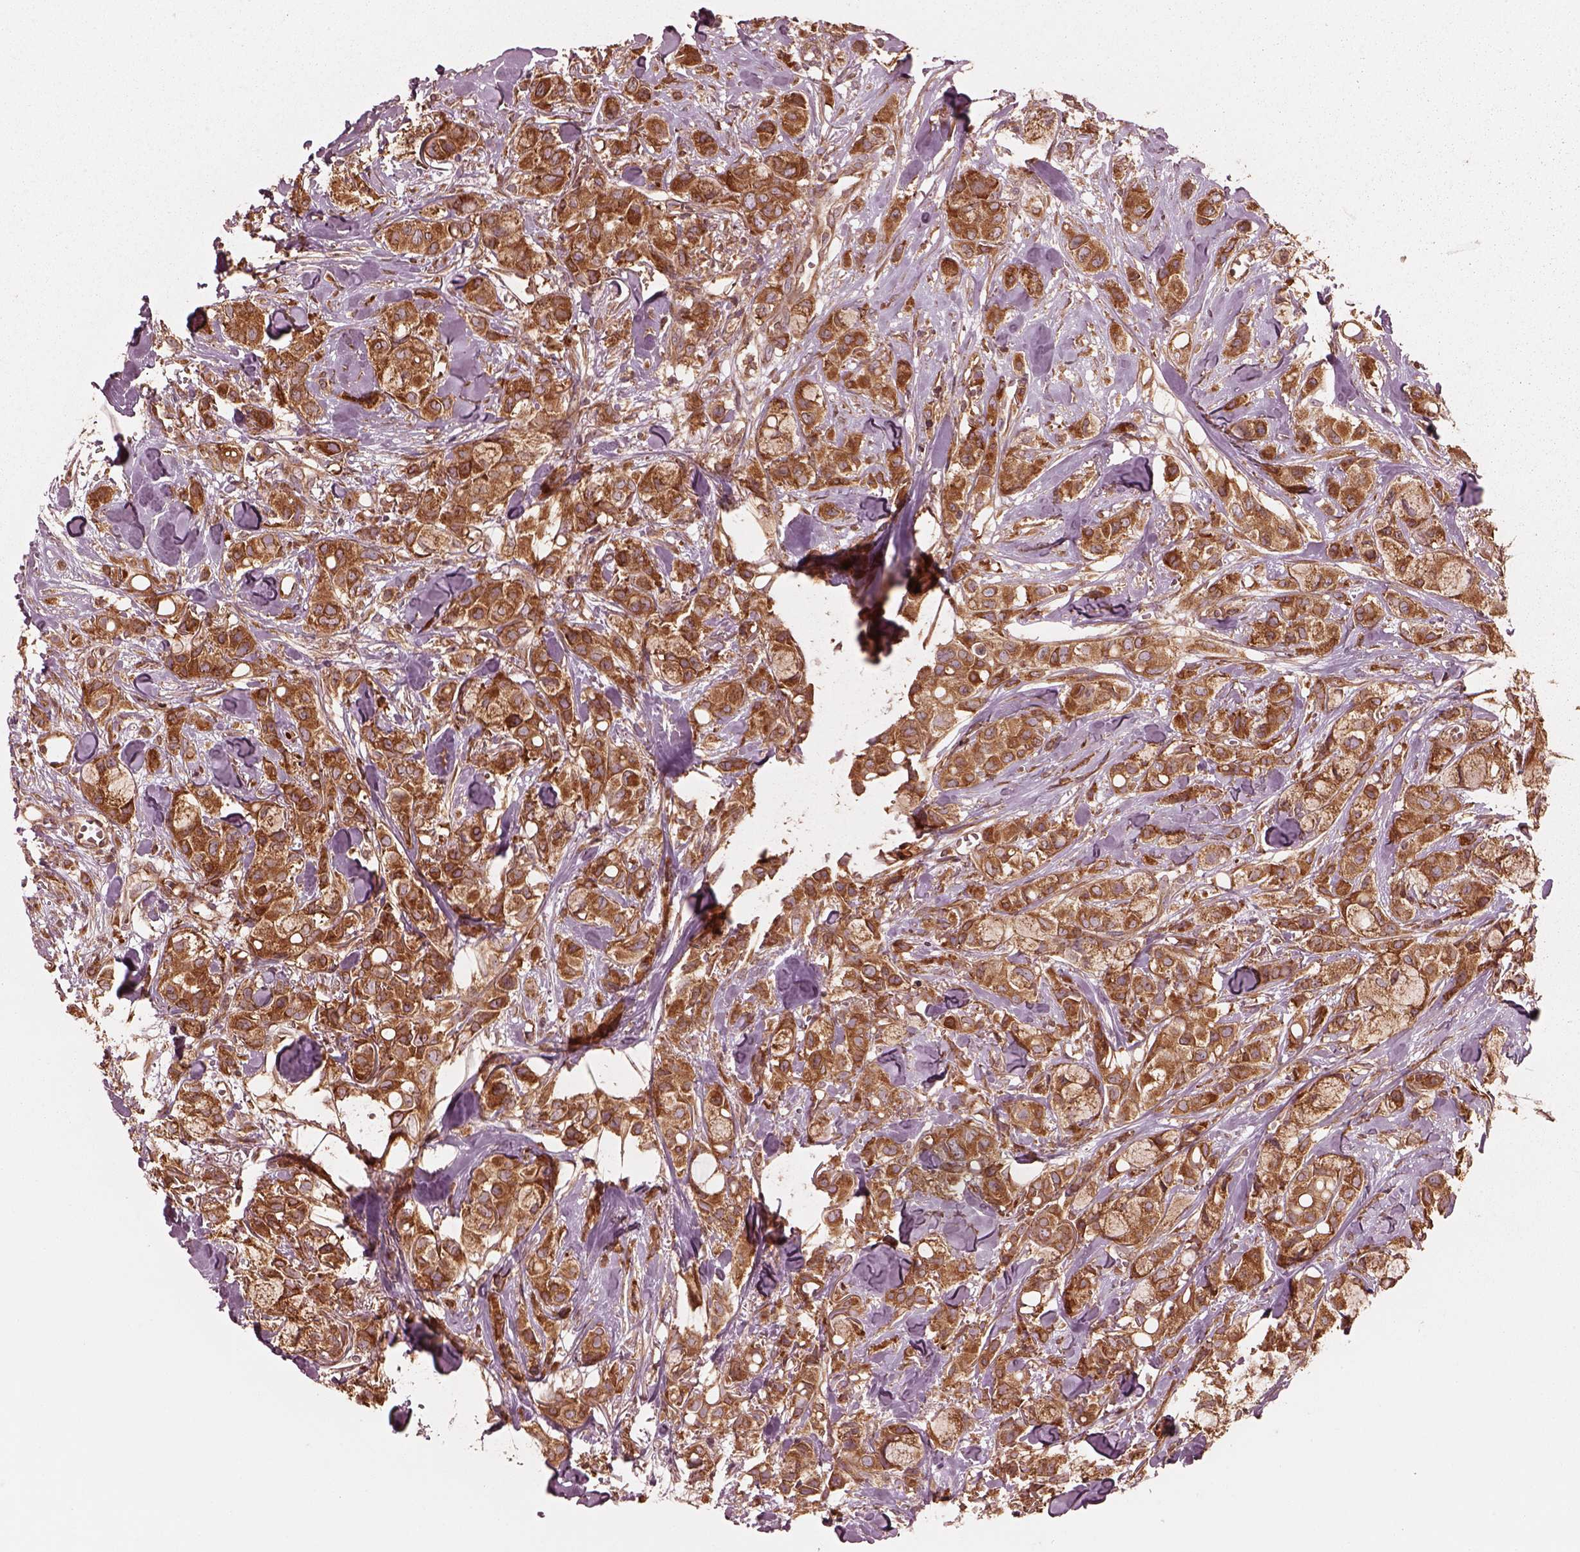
{"staining": {"intensity": "strong", "quantity": ">75%", "location": "cytoplasmic/membranous"}, "tissue": "breast cancer", "cell_type": "Tumor cells", "image_type": "cancer", "snomed": [{"axis": "morphology", "description": "Duct carcinoma"}, {"axis": "topography", "description": "Breast"}], "caption": "Immunohistochemistry (IHC) photomicrograph of neoplastic tissue: breast cancer (invasive ductal carcinoma) stained using immunohistochemistry exhibits high levels of strong protein expression localized specifically in the cytoplasmic/membranous of tumor cells, appearing as a cytoplasmic/membranous brown color.", "gene": "PIK3R2", "patient": {"sex": "female", "age": 85}}